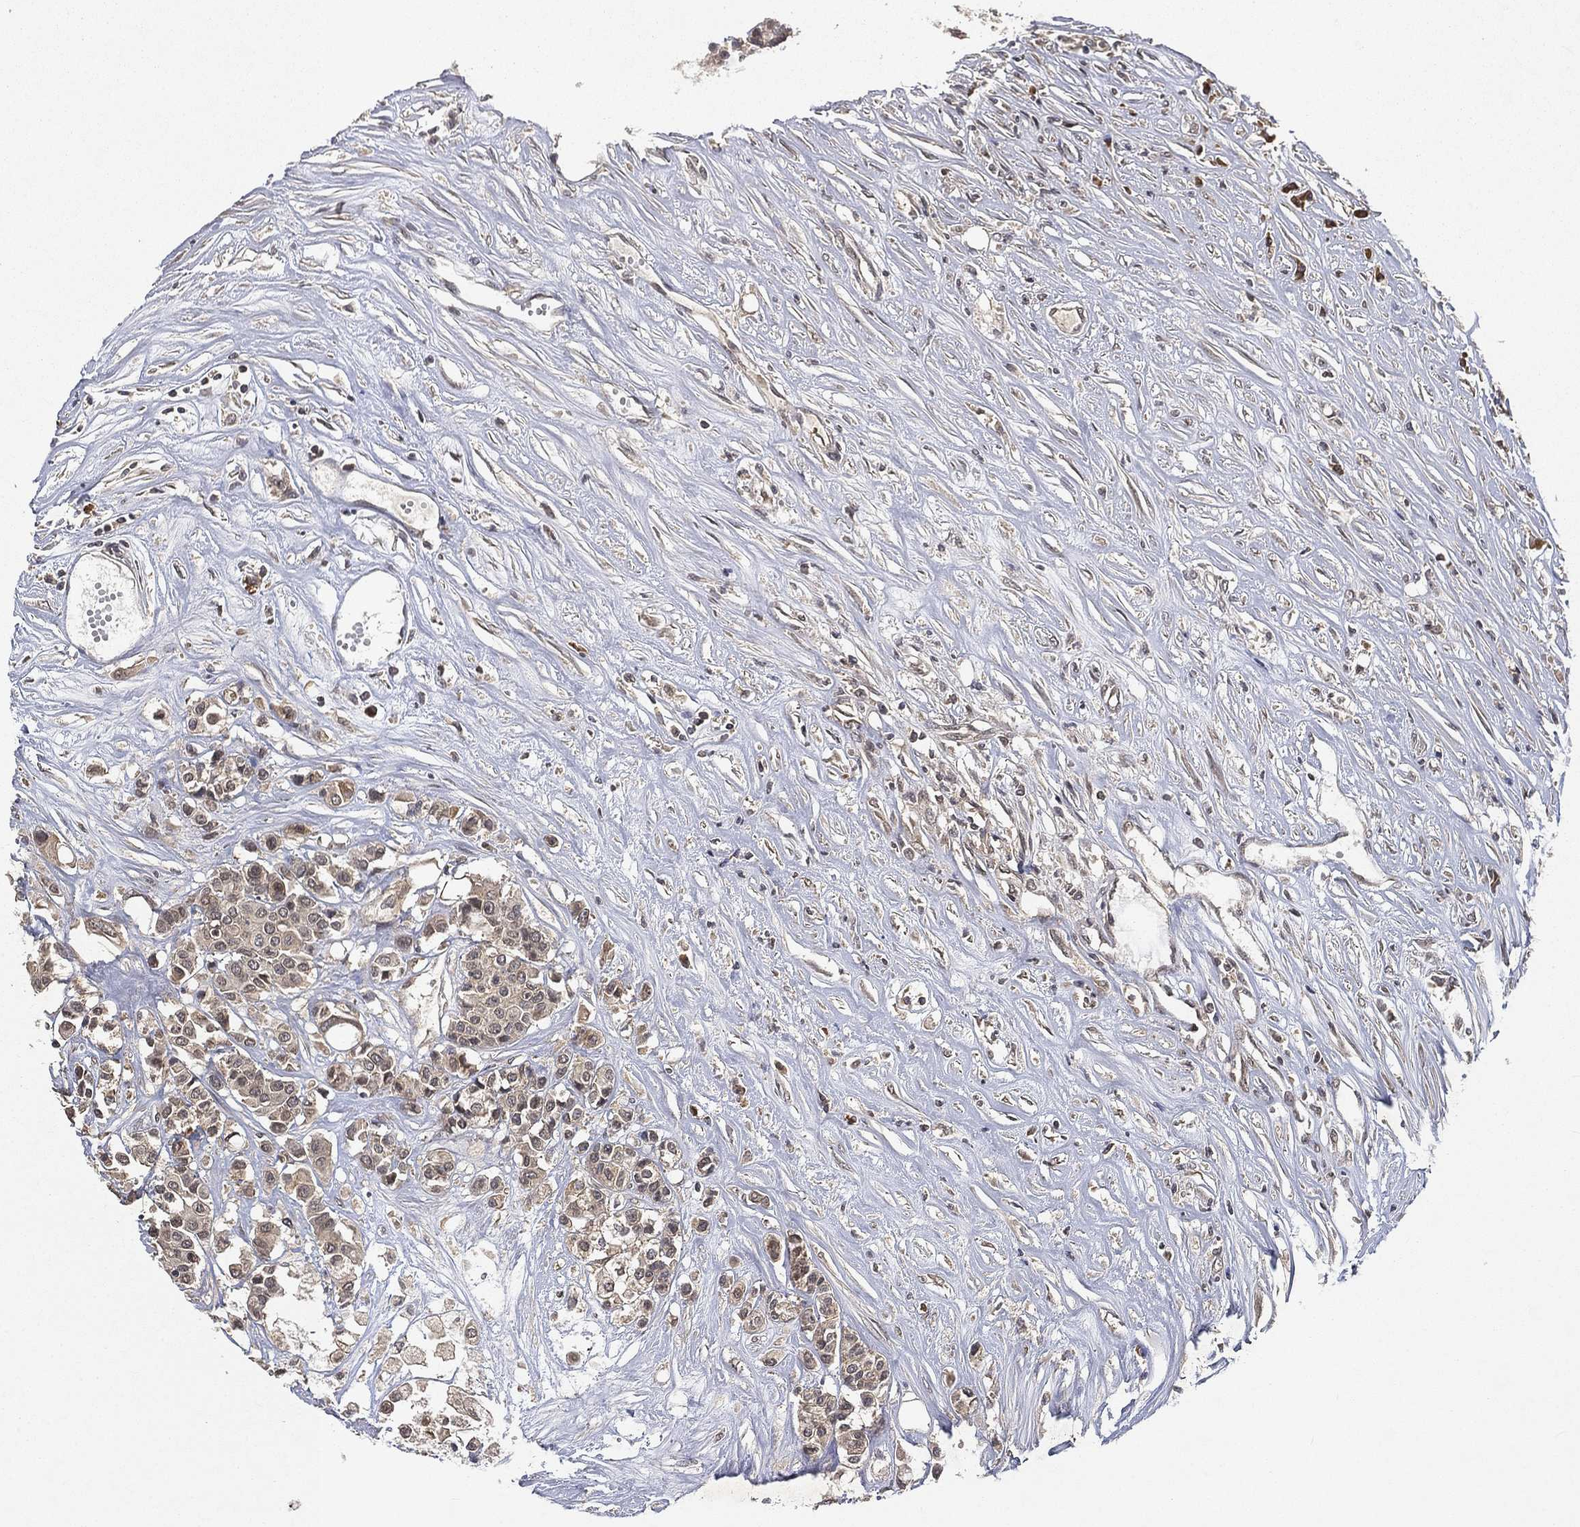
{"staining": {"intensity": "negative", "quantity": "none", "location": "none"}, "tissue": "carcinoid", "cell_type": "Tumor cells", "image_type": "cancer", "snomed": [{"axis": "morphology", "description": "Carcinoid, malignant, NOS"}, {"axis": "topography", "description": "Colon"}], "caption": "A micrograph of carcinoid (malignant) stained for a protein shows no brown staining in tumor cells.", "gene": "UBA5", "patient": {"sex": "male", "age": 81}}